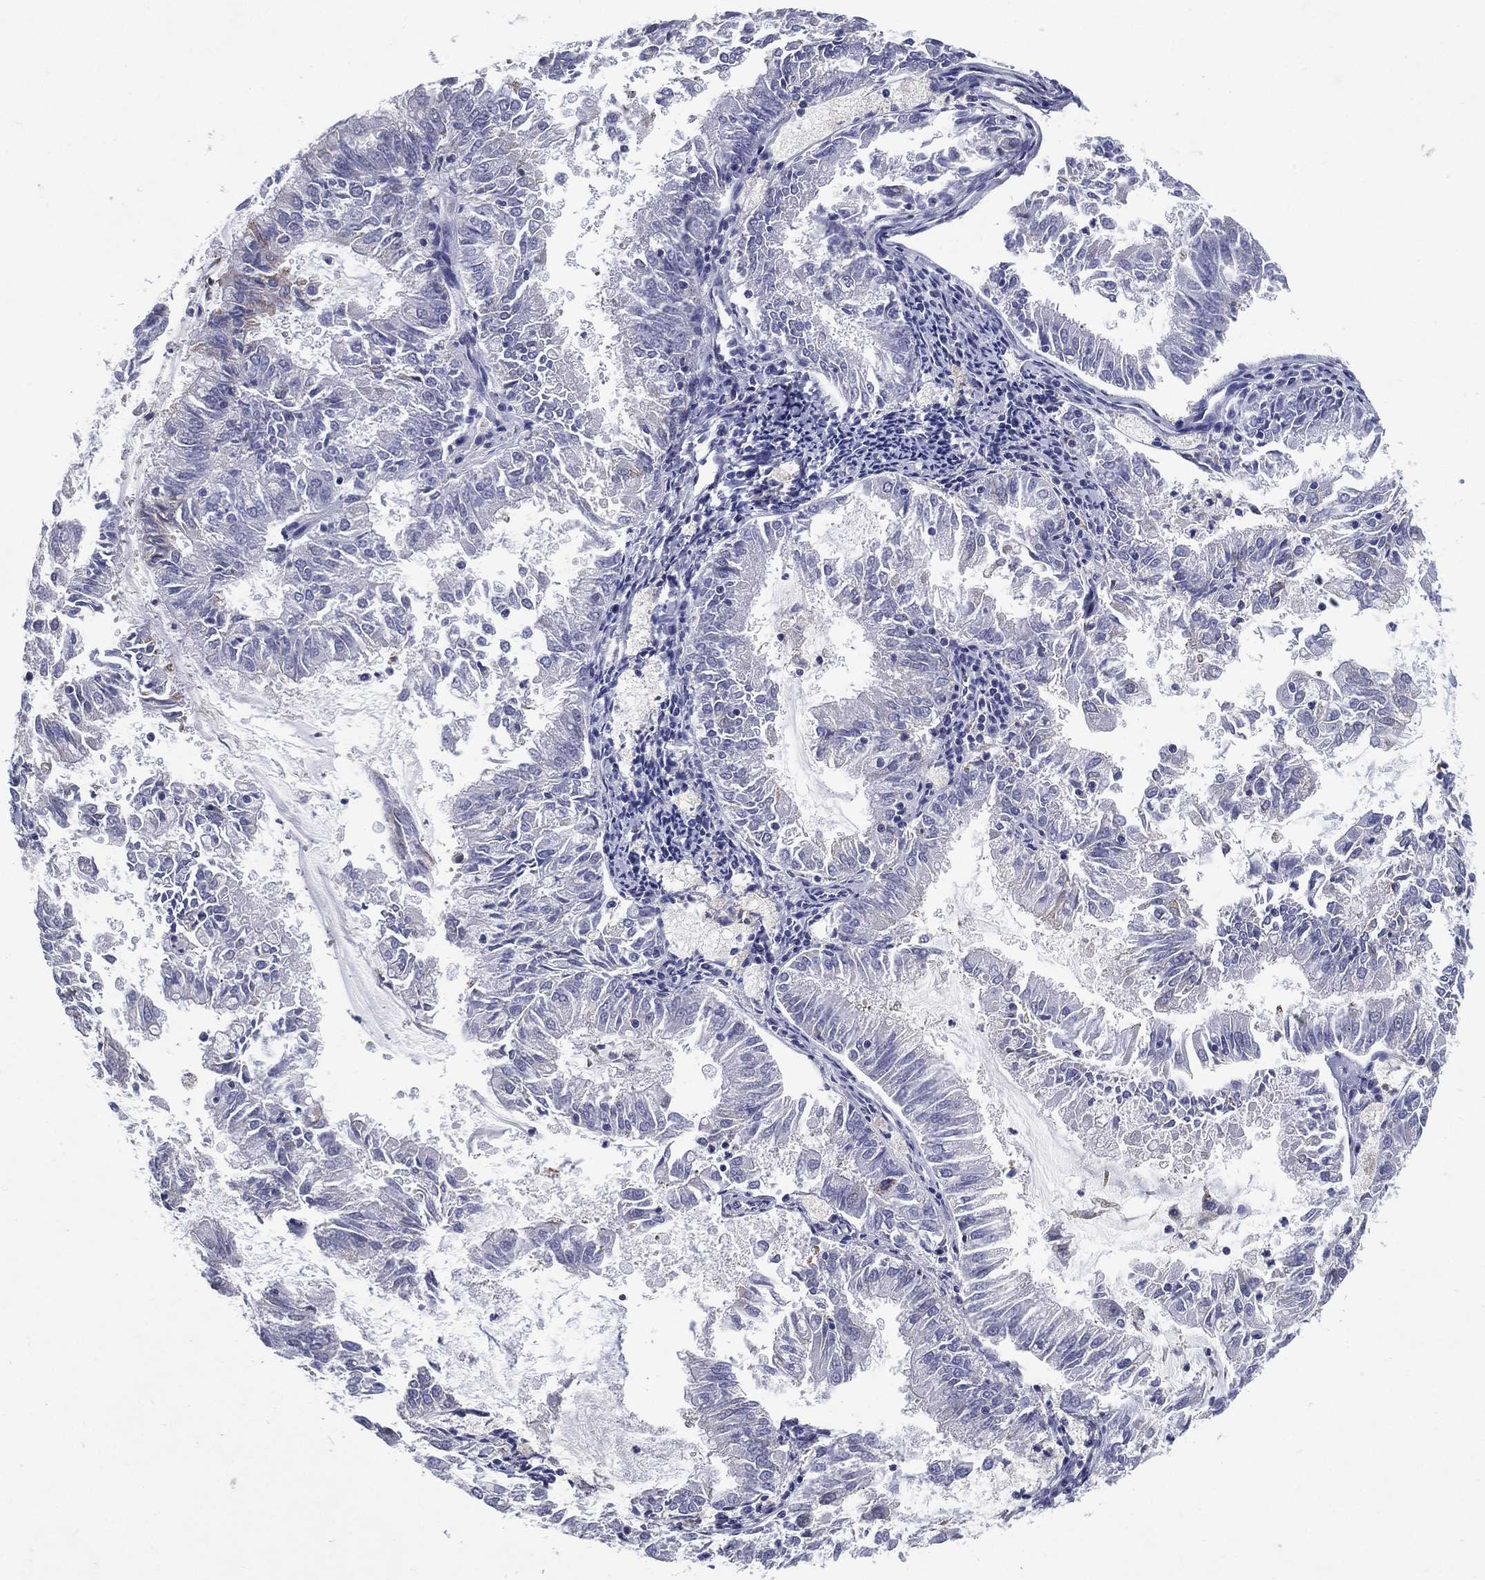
{"staining": {"intensity": "negative", "quantity": "none", "location": "none"}, "tissue": "endometrial cancer", "cell_type": "Tumor cells", "image_type": "cancer", "snomed": [{"axis": "morphology", "description": "Adenocarcinoma, NOS"}, {"axis": "topography", "description": "Endometrium"}], "caption": "IHC of human endometrial cancer (adenocarcinoma) exhibits no staining in tumor cells.", "gene": "C19orf18", "patient": {"sex": "female", "age": 57}}